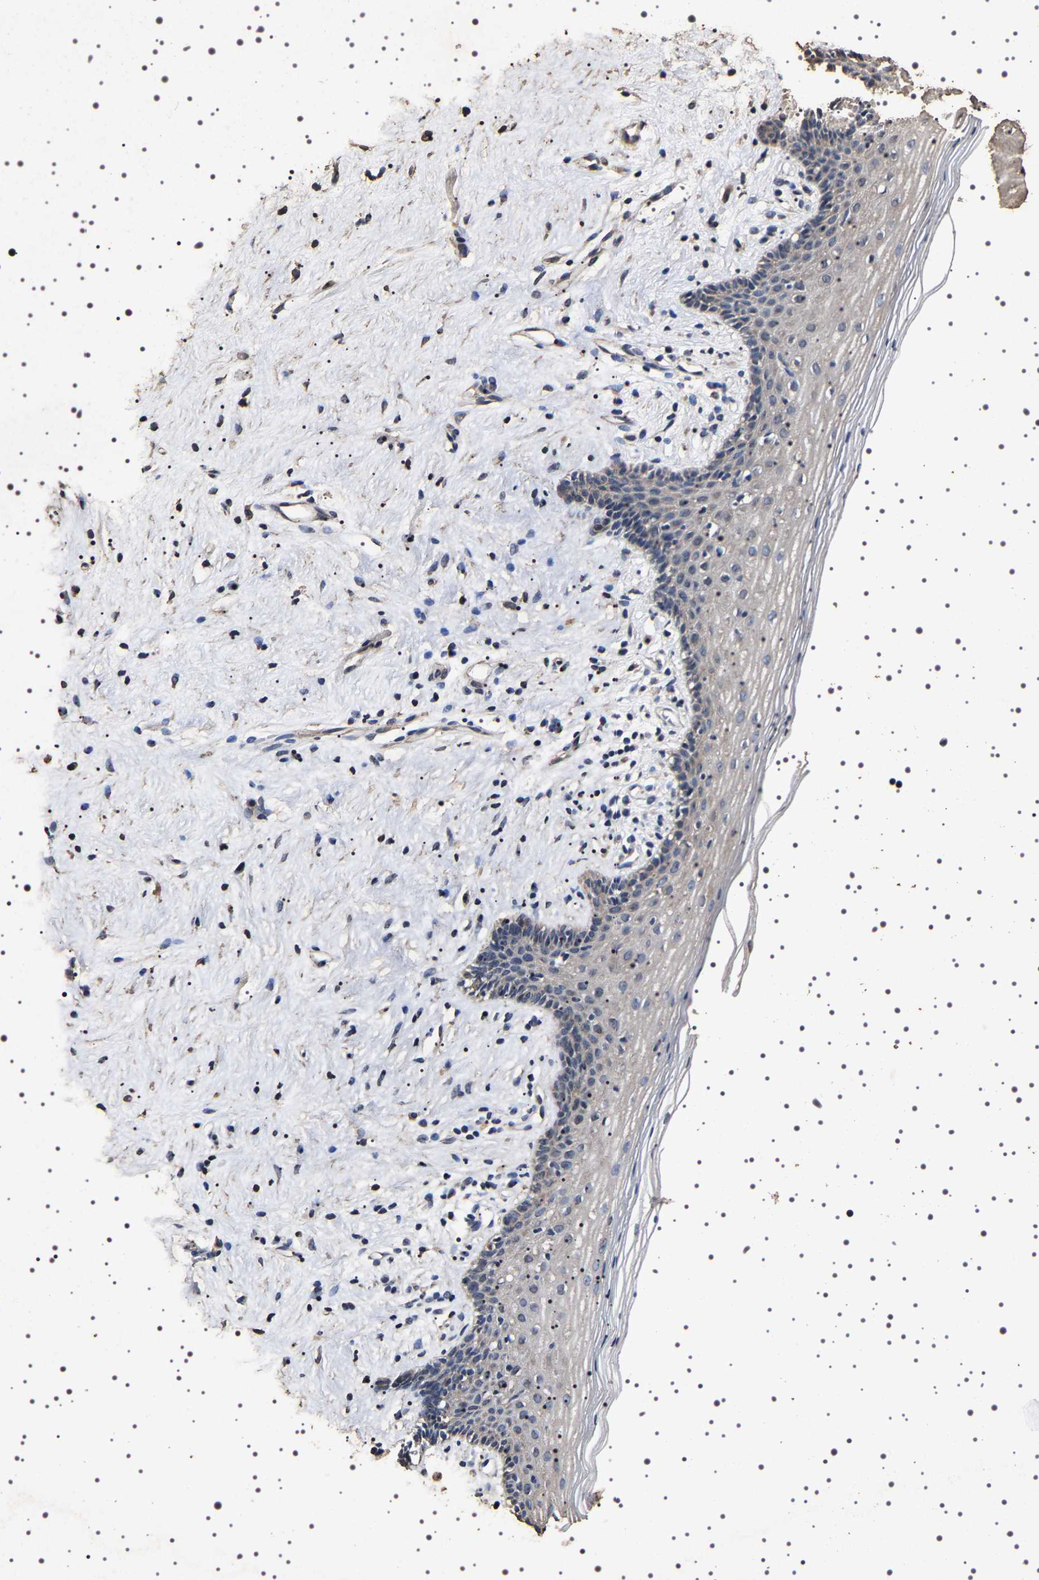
{"staining": {"intensity": "weak", "quantity": "<25%", "location": "cytoplasmic/membranous"}, "tissue": "vagina", "cell_type": "Squamous epithelial cells", "image_type": "normal", "snomed": [{"axis": "morphology", "description": "Normal tissue, NOS"}, {"axis": "topography", "description": "Vagina"}], "caption": "IHC image of normal vagina stained for a protein (brown), which demonstrates no positivity in squamous epithelial cells.", "gene": "TARBP1", "patient": {"sex": "female", "age": 44}}